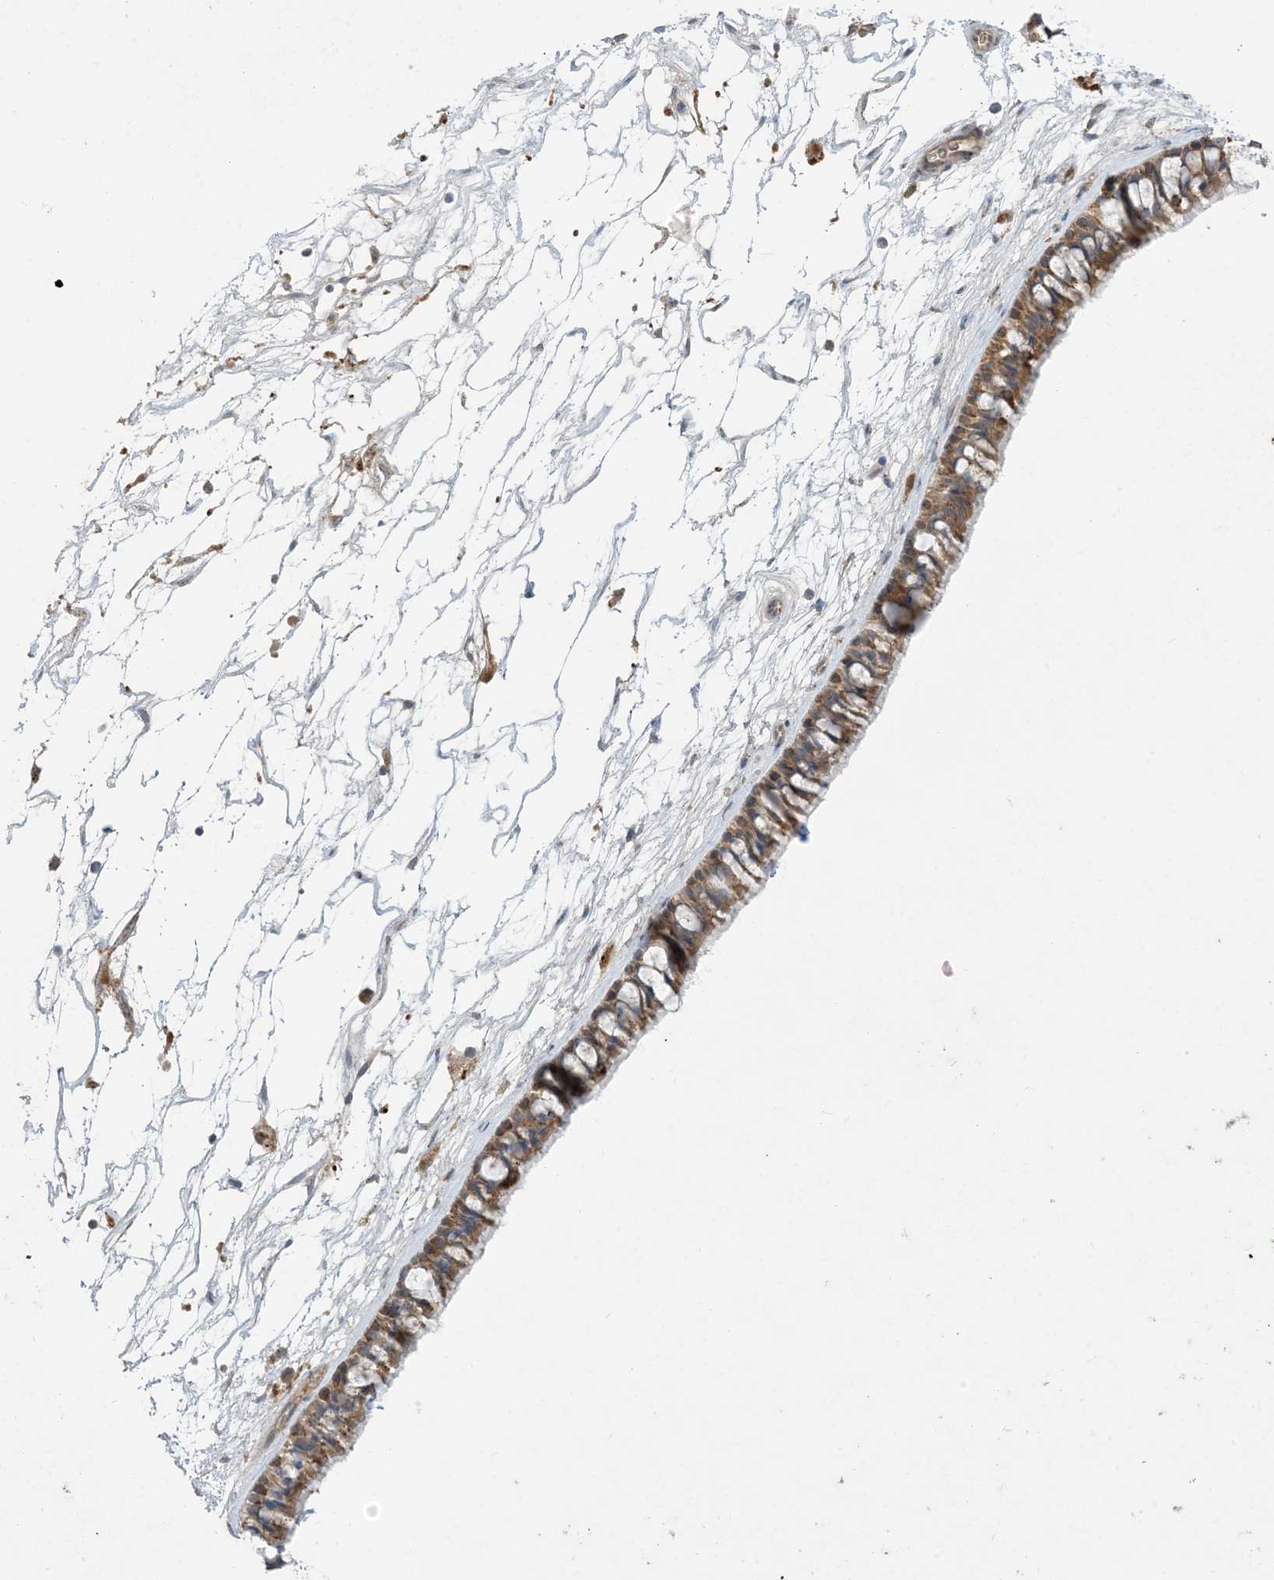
{"staining": {"intensity": "moderate", "quantity": ">75%", "location": "cytoplasmic/membranous"}, "tissue": "nasopharynx", "cell_type": "Respiratory epithelial cells", "image_type": "normal", "snomed": [{"axis": "morphology", "description": "Normal tissue, NOS"}, {"axis": "topography", "description": "Nasopharynx"}], "caption": "Immunohistochemistry (IHC) of benign human nasopharynx exhibits medium levels of moderate cytoplasmic/membranous positivity in approximately >75% of respiratory epithelial cells.", "gene": "MRPS18A", "patient": {"sex": "male", "age": 64}}